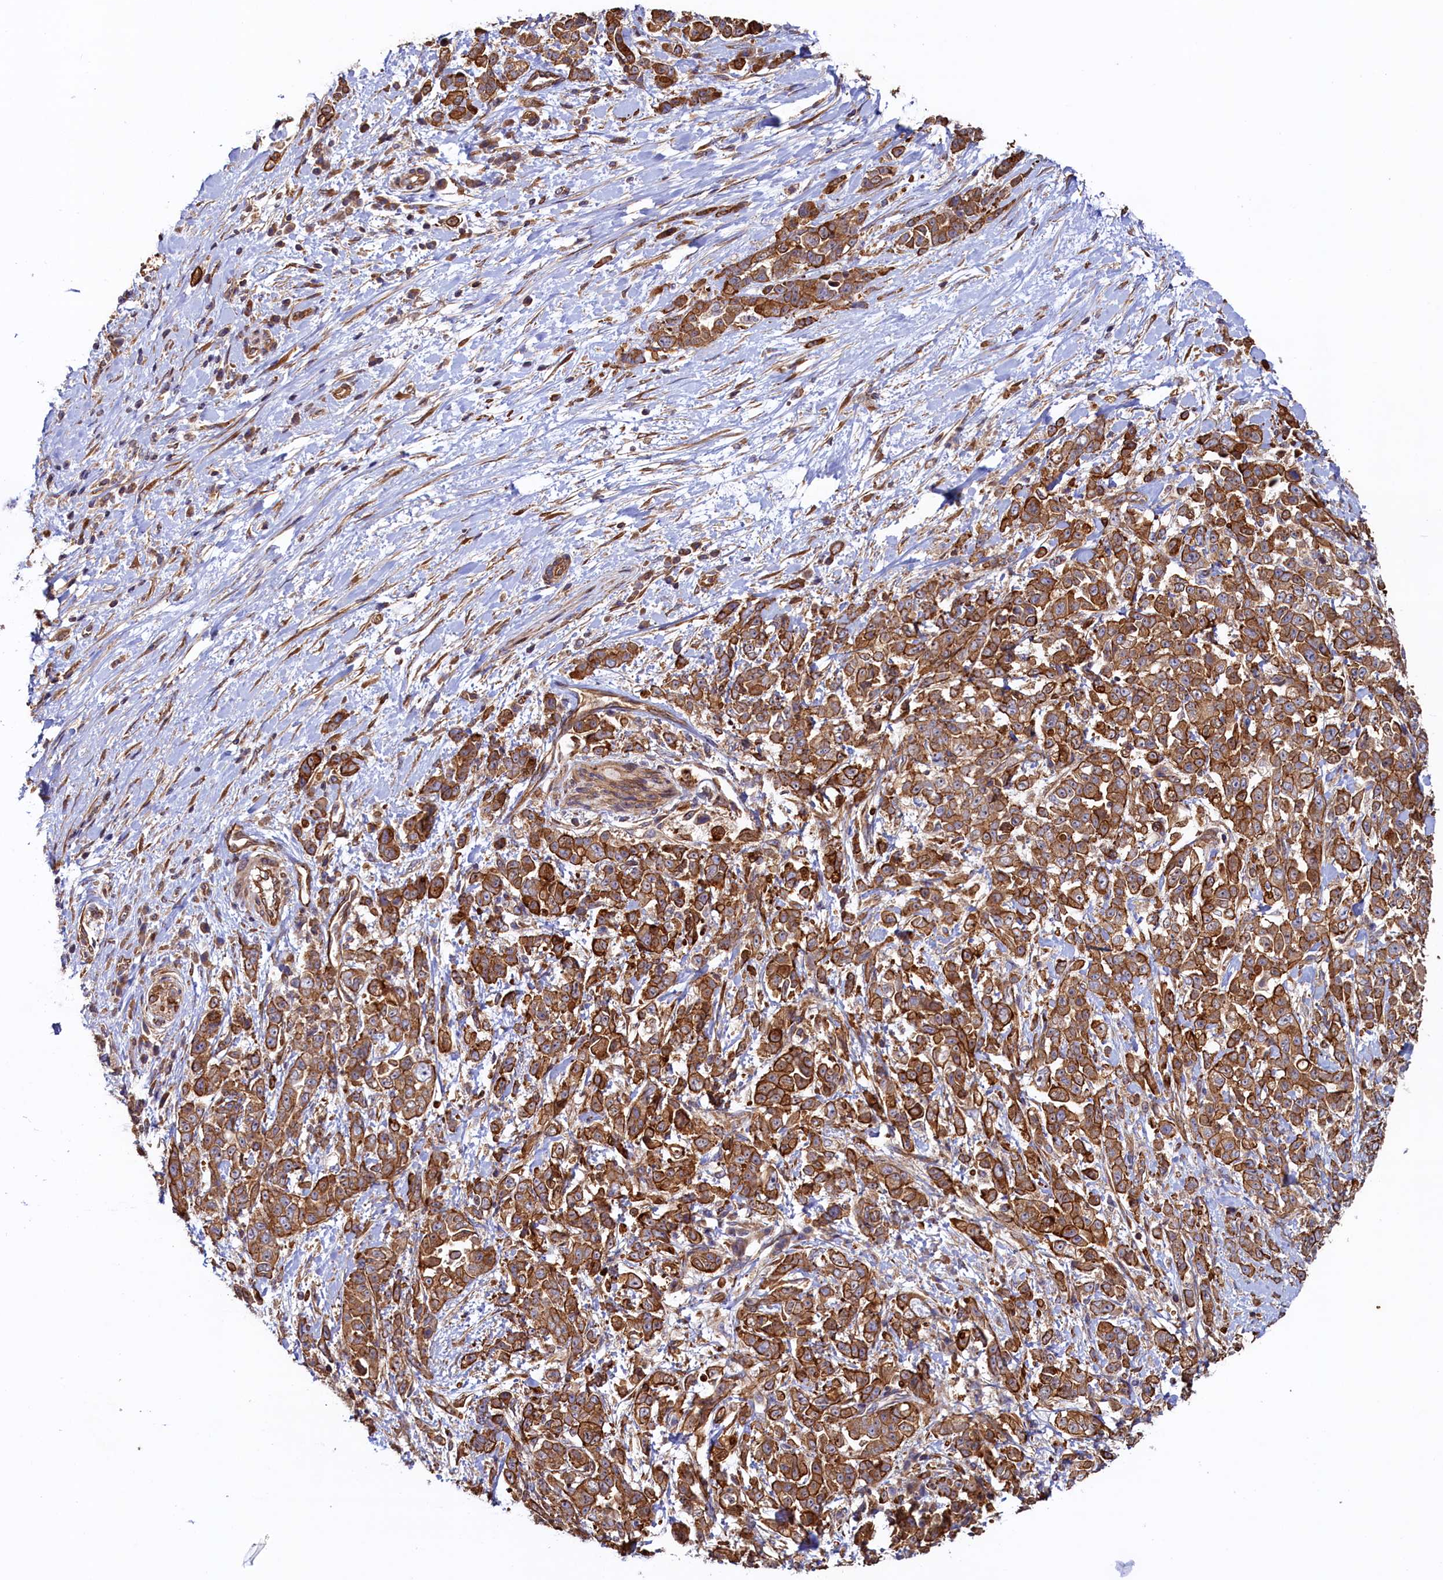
{"staining": {"intensity": "strong", "quantity": ">75%", "location": "cytoplasmic/membranous"}, "tissue": "pancreatic cancer", "cell_type": "Tumor cells", "image_type": "cancer", "snomed": [{"axis": "morphology", "description": "Normal tissue, NOS"}, {"axis": "morphology", "description": "Adenocarcinoma, NOS"}, {"axis": "topography", "description": "Pancreas"}], "caption": "About >75% of tumor cells in human adenocarcinoma (pancreatic) show strong cytoplasmic/membranous protein staining as visualized by brown immunohistochemical staining.", "gene": "ATXN2L", "patient": {"sex": "female", "age": 64}}